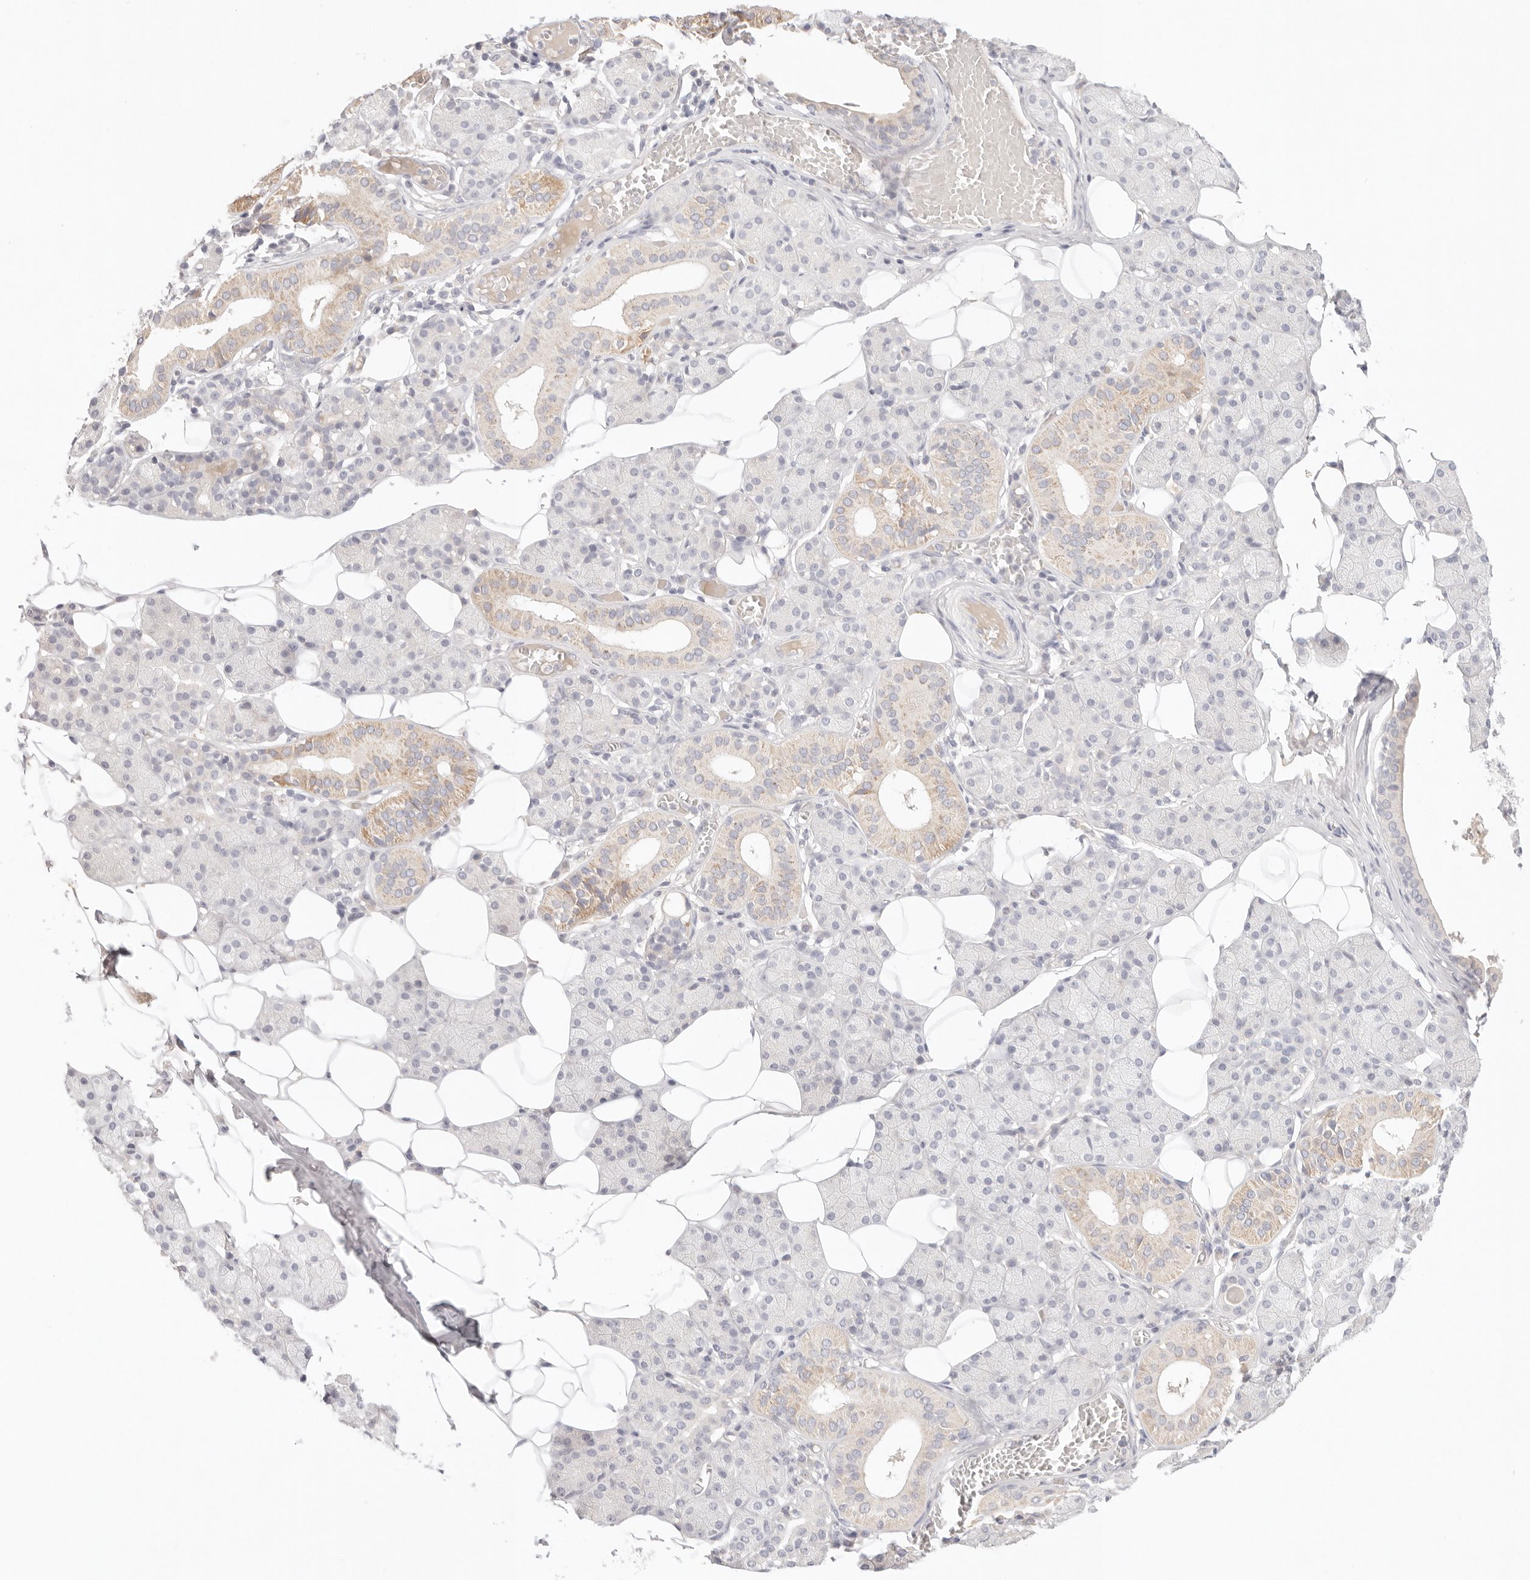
{"staining": {"intensity": "weak", "quantity": "<25%", "location": "cytoplasmic/membranous"}, "tissue": "salivary gland", "cell_type": "Glandular cells", "image_type": "normal", "snomed": [{"axis": "morphology", "description": "Normal tissue, NOS"}, {"axis": "topography", "description": "Salivary gland"}], "caption": "A photomicrograph of salivary gland stained for a protein demonstrates no brown staining in glandular cells. (Brightfield microscopy of DAB (3,3'-diaminobenzidine) immunohistochemistry (IHC) at high magnification).", "gene": "SPHK1", "patient": {"sex": "female", "age": 33}}